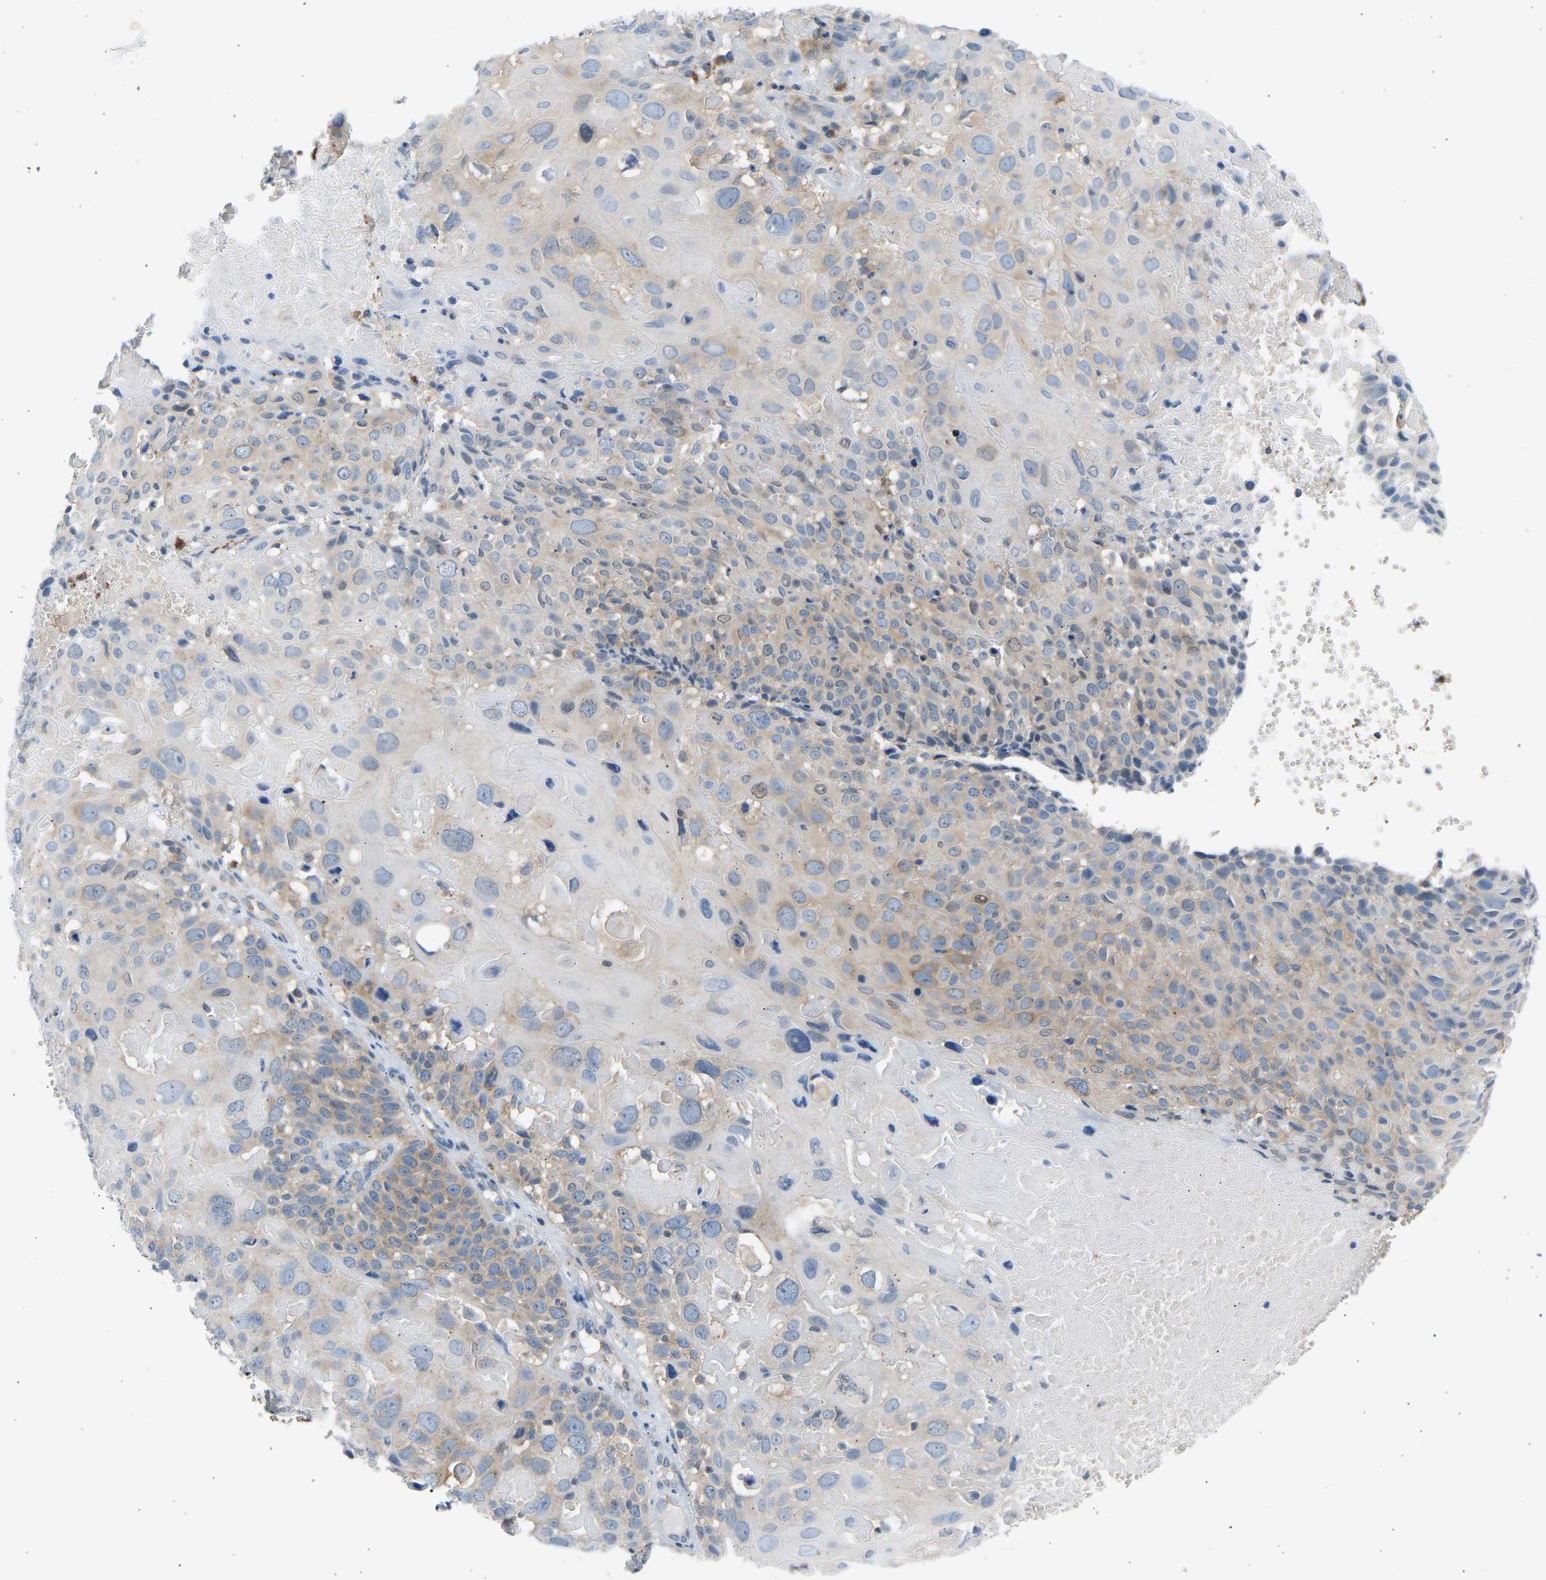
{"staining": {"intensity": "weak", "quantity": "25%-75%", "location": "cytoplasmic/membranous"}, "tissue": "cervical cancer", "cell_type": "Tumor cells", "image_type": "cancer", "snomed": [{"axis": "morphology", "description": "Squamous cell carcinoma, NOS"}, {"axis": "topography", "description": "Cervix"}], "caption": "About 25%-75% of tumor cells in human cervical cancer show weak cytoplasmic/membranous protein staining as visualized by brown immunohistochemical staining.", "gene": "TRIM50", "patient": {"sex": "female", "age": 74}}